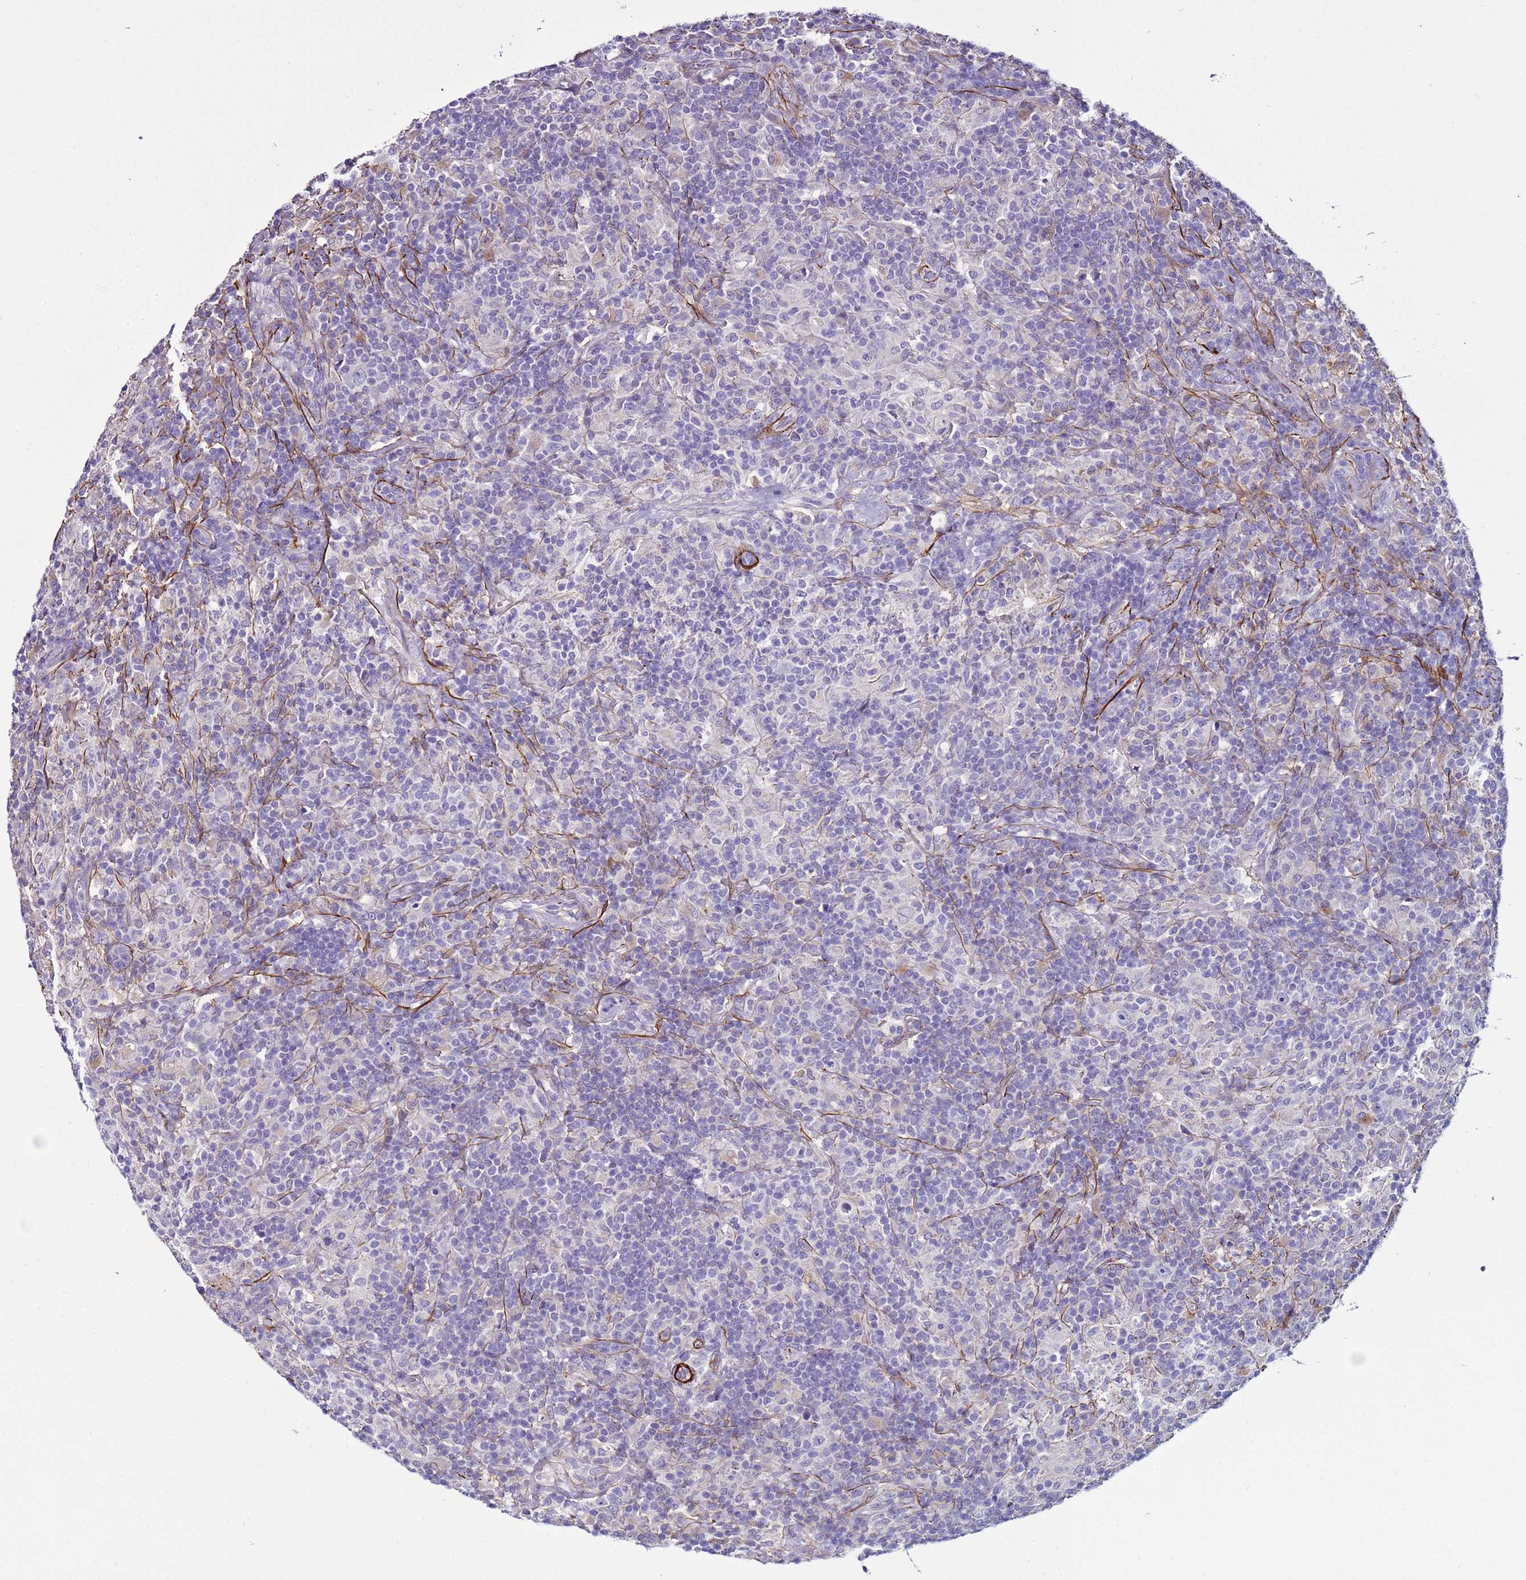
{"staining": {"intensity": "negative", "quantity": "none", "location": "none"}, "tissue": "lymphoma", "cell_type": "Tumor cells", "image_type": "cancer", "snomed": [{"axis": "morphology", "description": "Hodgkin's disease, NOS"}, {"axis": "topography", "description": "Lymph node"}], "caption": "Hodgkin's disease was stained to show a protein in brown. There is no significant expression in tumor cells.", "gene": "RABL2B", "patient": {"sex": "male", "age": 70}}